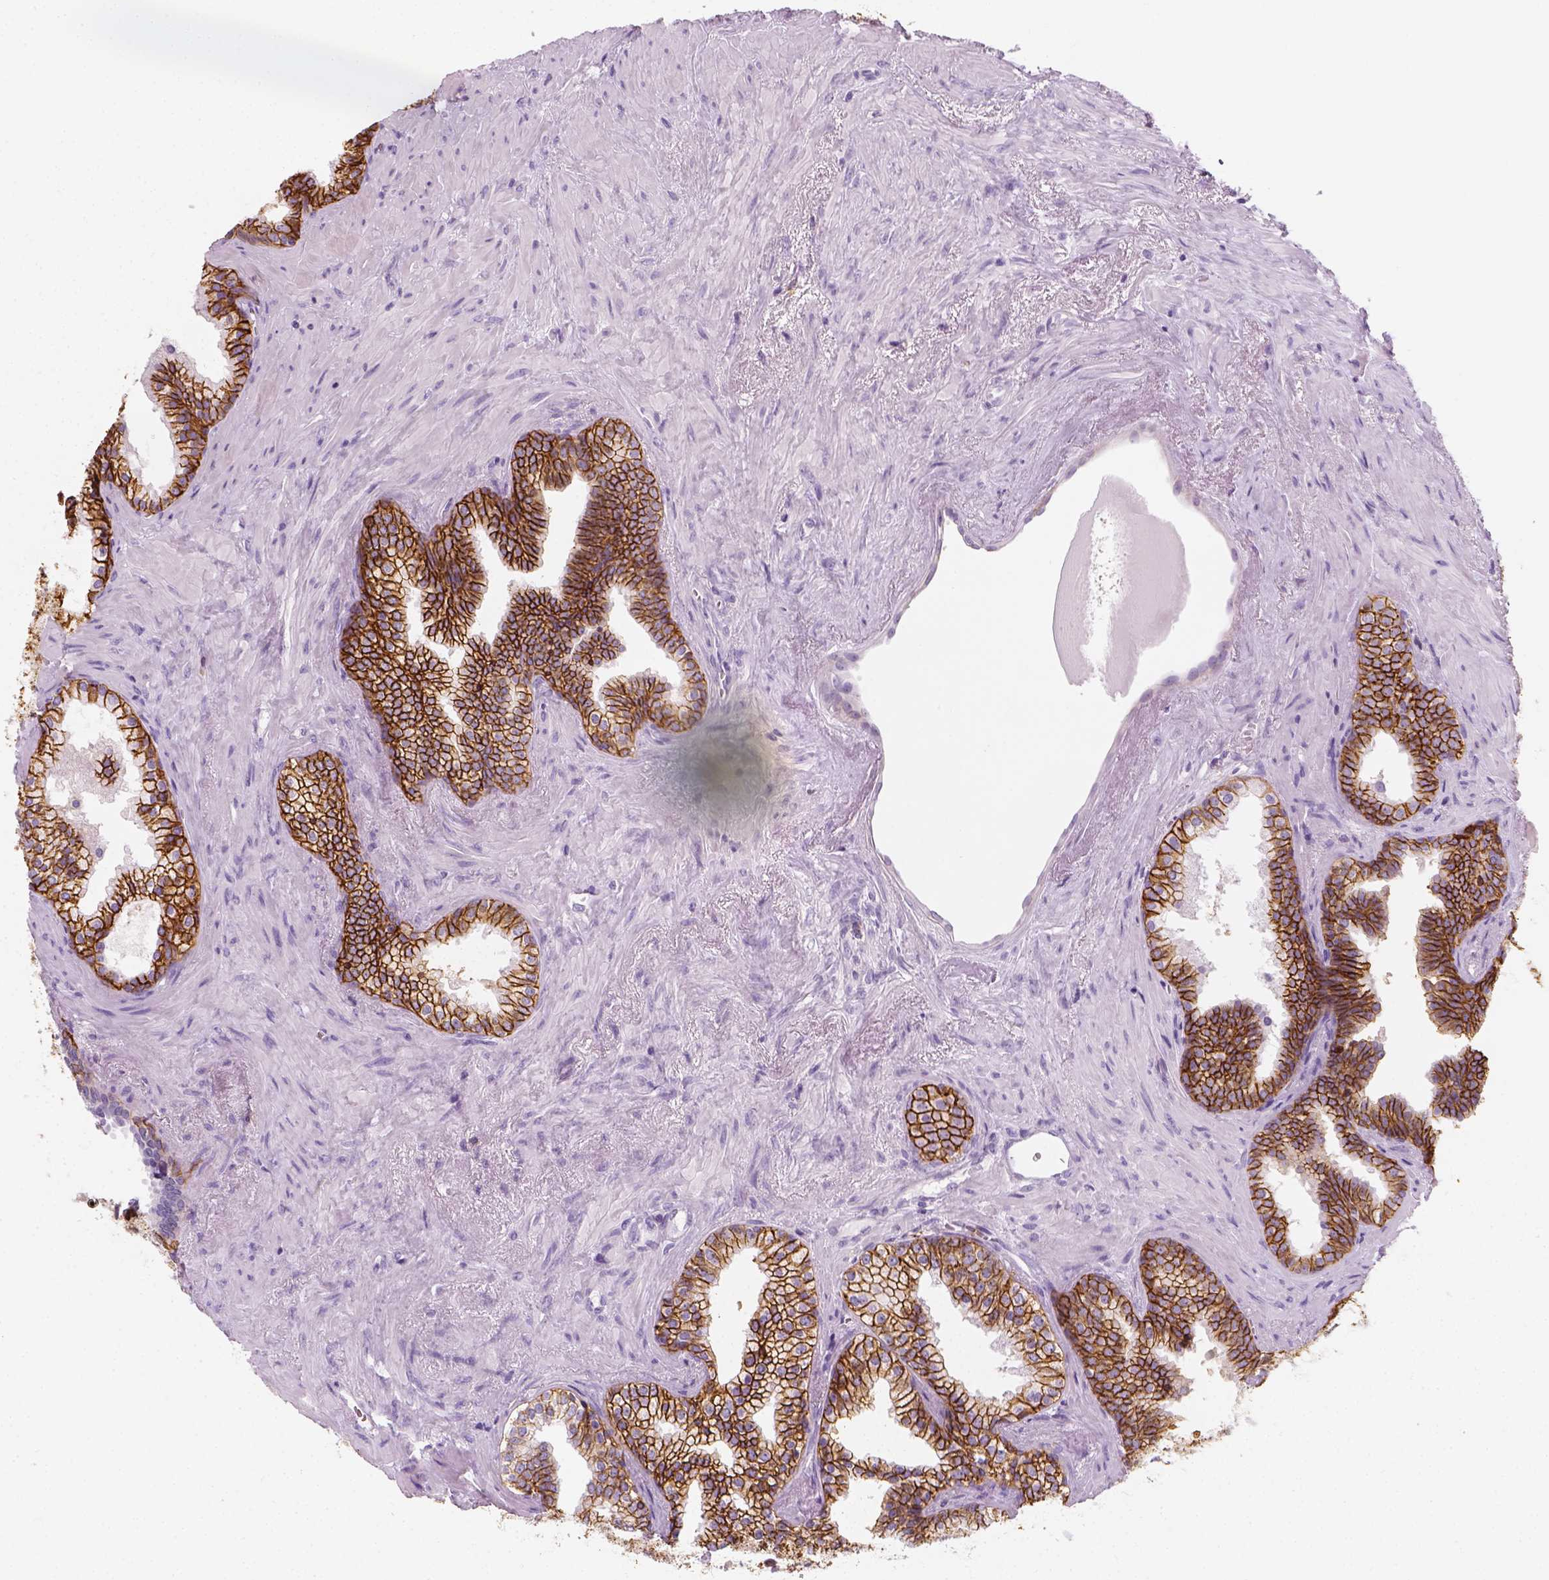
{"staining": {"intensity": "moderate", "quantity": "25%-75%", "location": "cytoplasmic/membranous"}, "tissue": "prostate cancer", "cell_type": "Tumor cells", "image_type": "cancer", "snomed": [{"axis": "morphology", "description": "Adenocarcinoma, High grade"}, {"axis": "topography", "description": "Prostate"}], "caption": "DAB immunohistochemical staining of human prostate cancer displays moderate cytoplasmic/membranous protein expression in about 25%-75% of tumor cells.", "gene": "AQP3", "patient": {"sex": "male", "age": 68}}